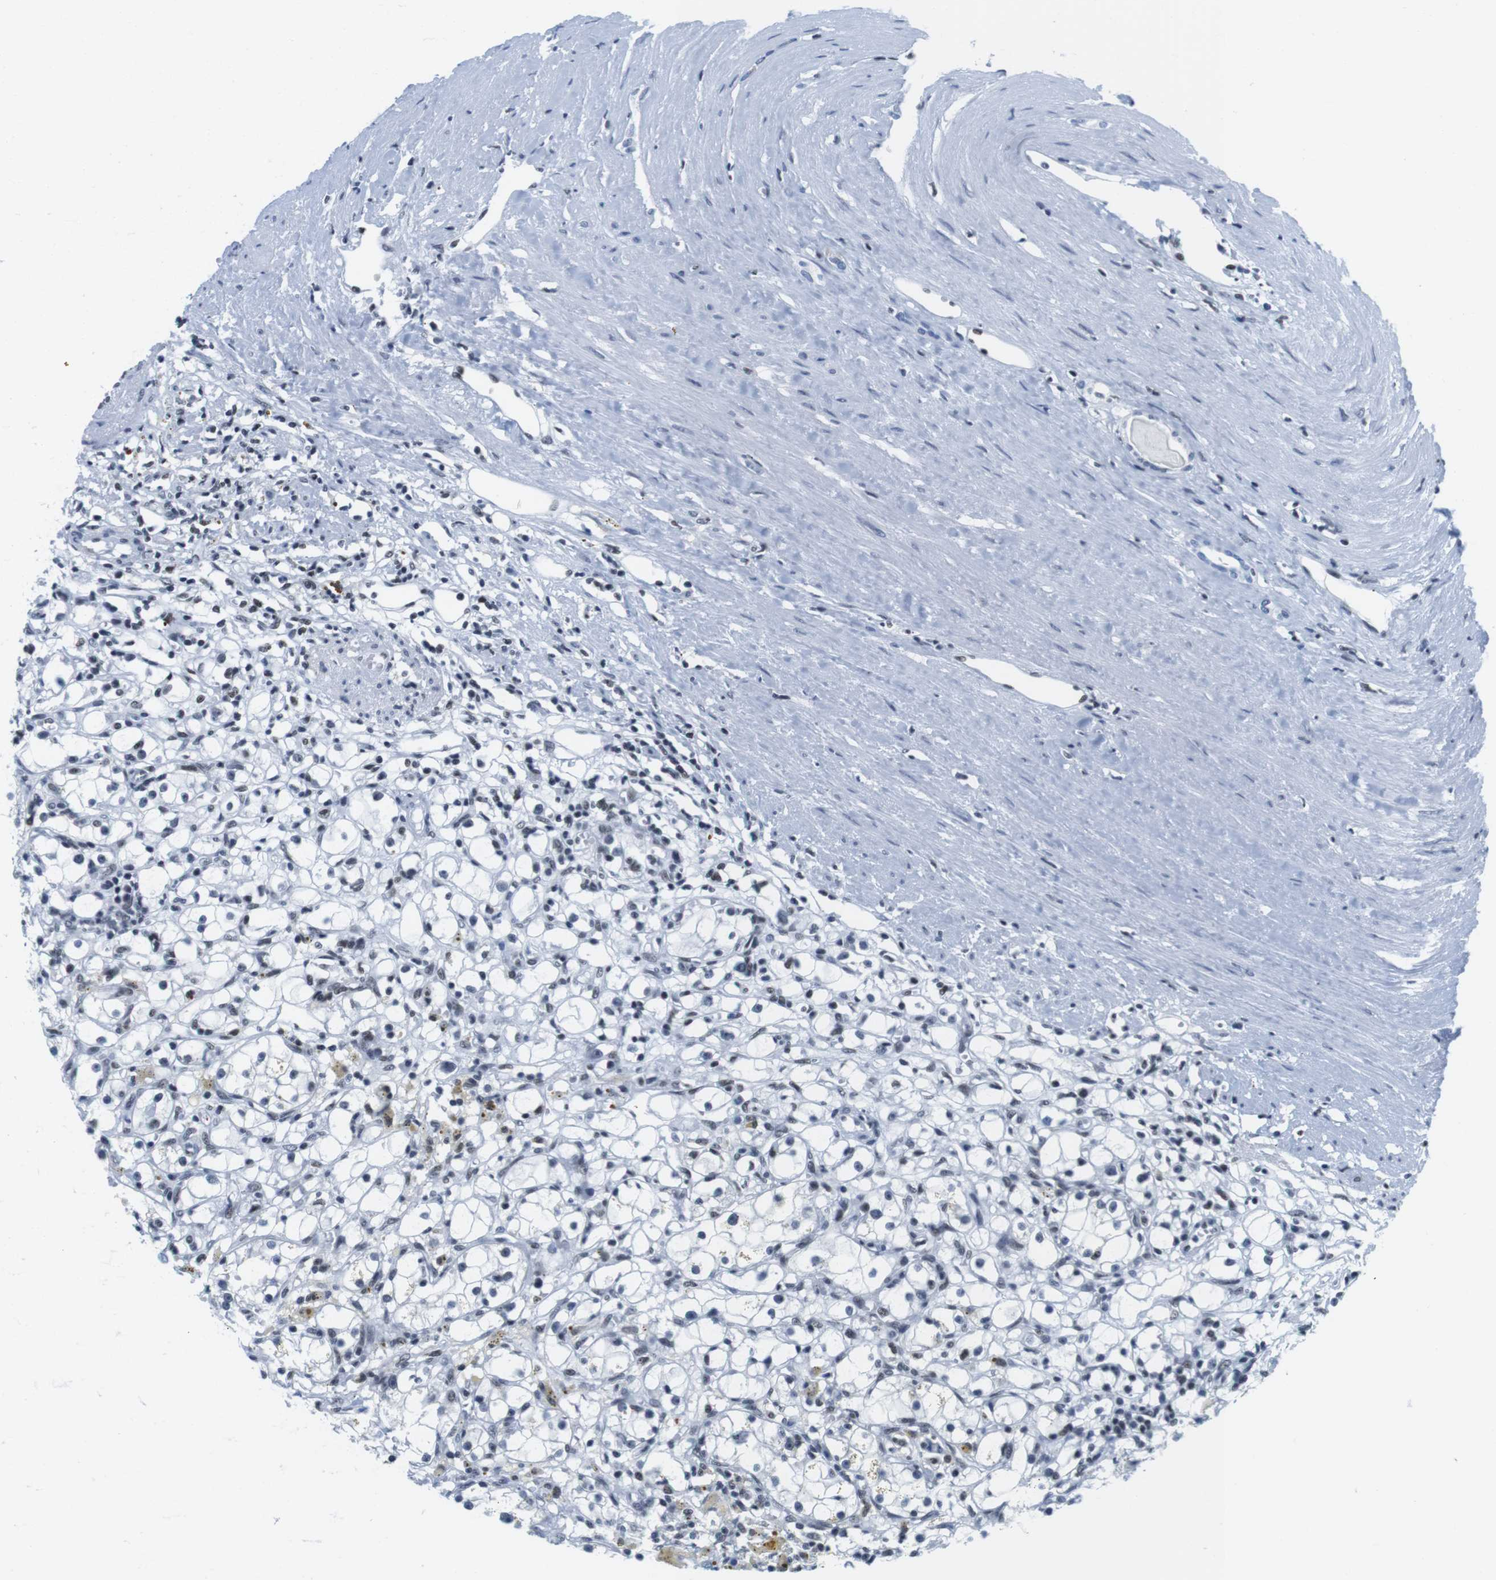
{"staining": {"intensity": "weak", "quantity": "25%-75%", "location": "nuclear"}, "tissue": "renal cancer", "cell_type": "Tumor cells", "image_type": "cancer", "snomed": [{"axis": "morphology", "description": "Adenocarcinoma, NOS"}, {"axis": "topography", "description": "Kidney"}], "caption": "There is low levels of weak nuclear positivity in tumor cells of renal cancer (adenocarcinoma), as demonstrated by immunohistochemical staining (brown color).", "gene": "IFI16", "patient": {"sex": "male", "age": 56}}